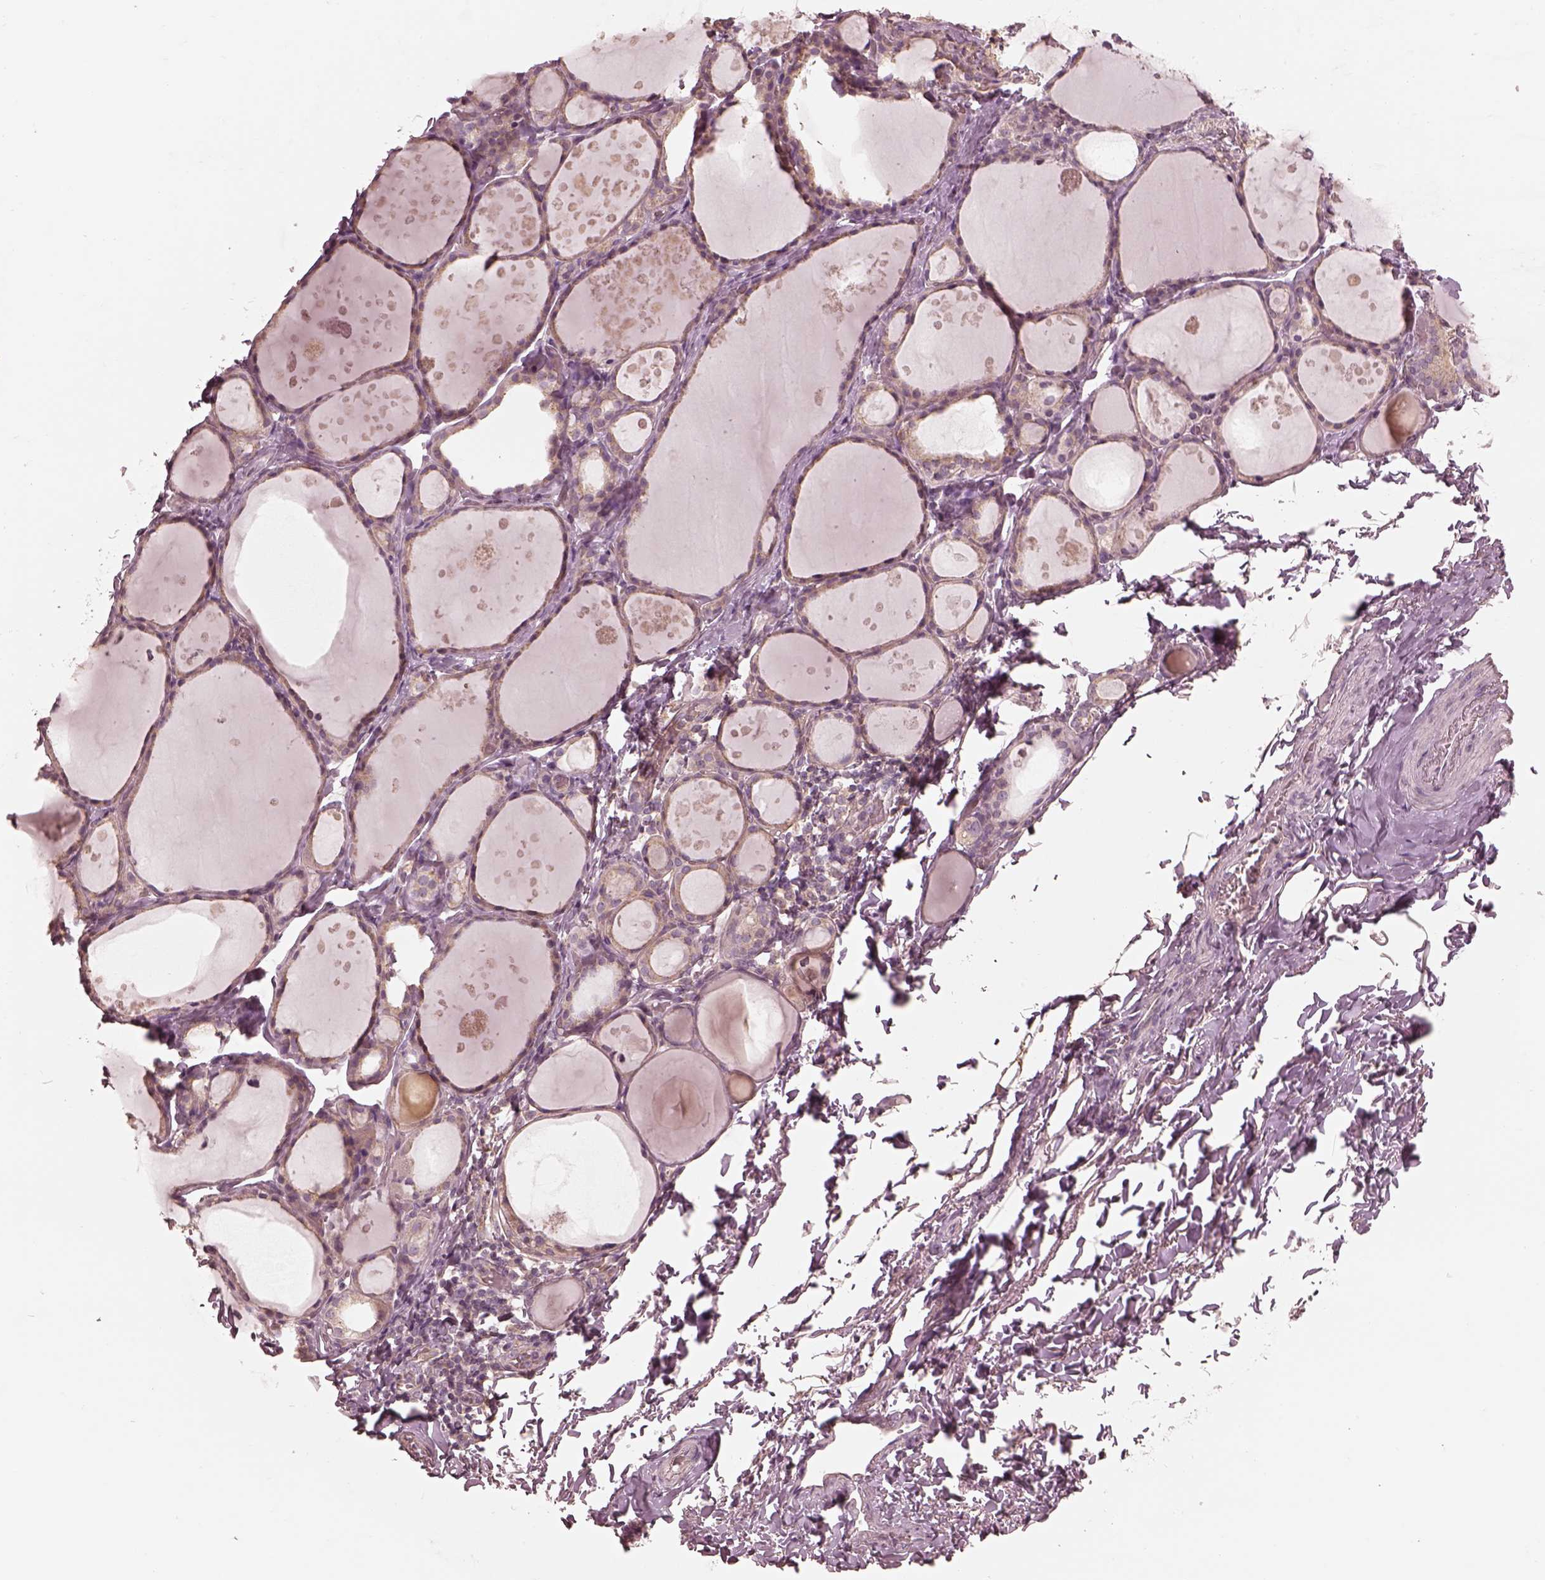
{"staining": {"intensity": "weak", "quantity": ">75%", "location": "cytoplasmic/membranous"}, "tissue": "thyroid gland", "cell_type": "Glandular cells", "image_type": "normal", "snomed": [{"axis": "morphology", "description": "Normal tissue, NOS"}, {"axis": "topography", "description": "Thyroid gland"}], "caption": "Glandular cells display low levels of weak cytoplasmic/membranous expression in about >75% of cells in benign human thyroid gland.", "gene": "PRKACG", "patient": {"sex": "male", "age": 68}}